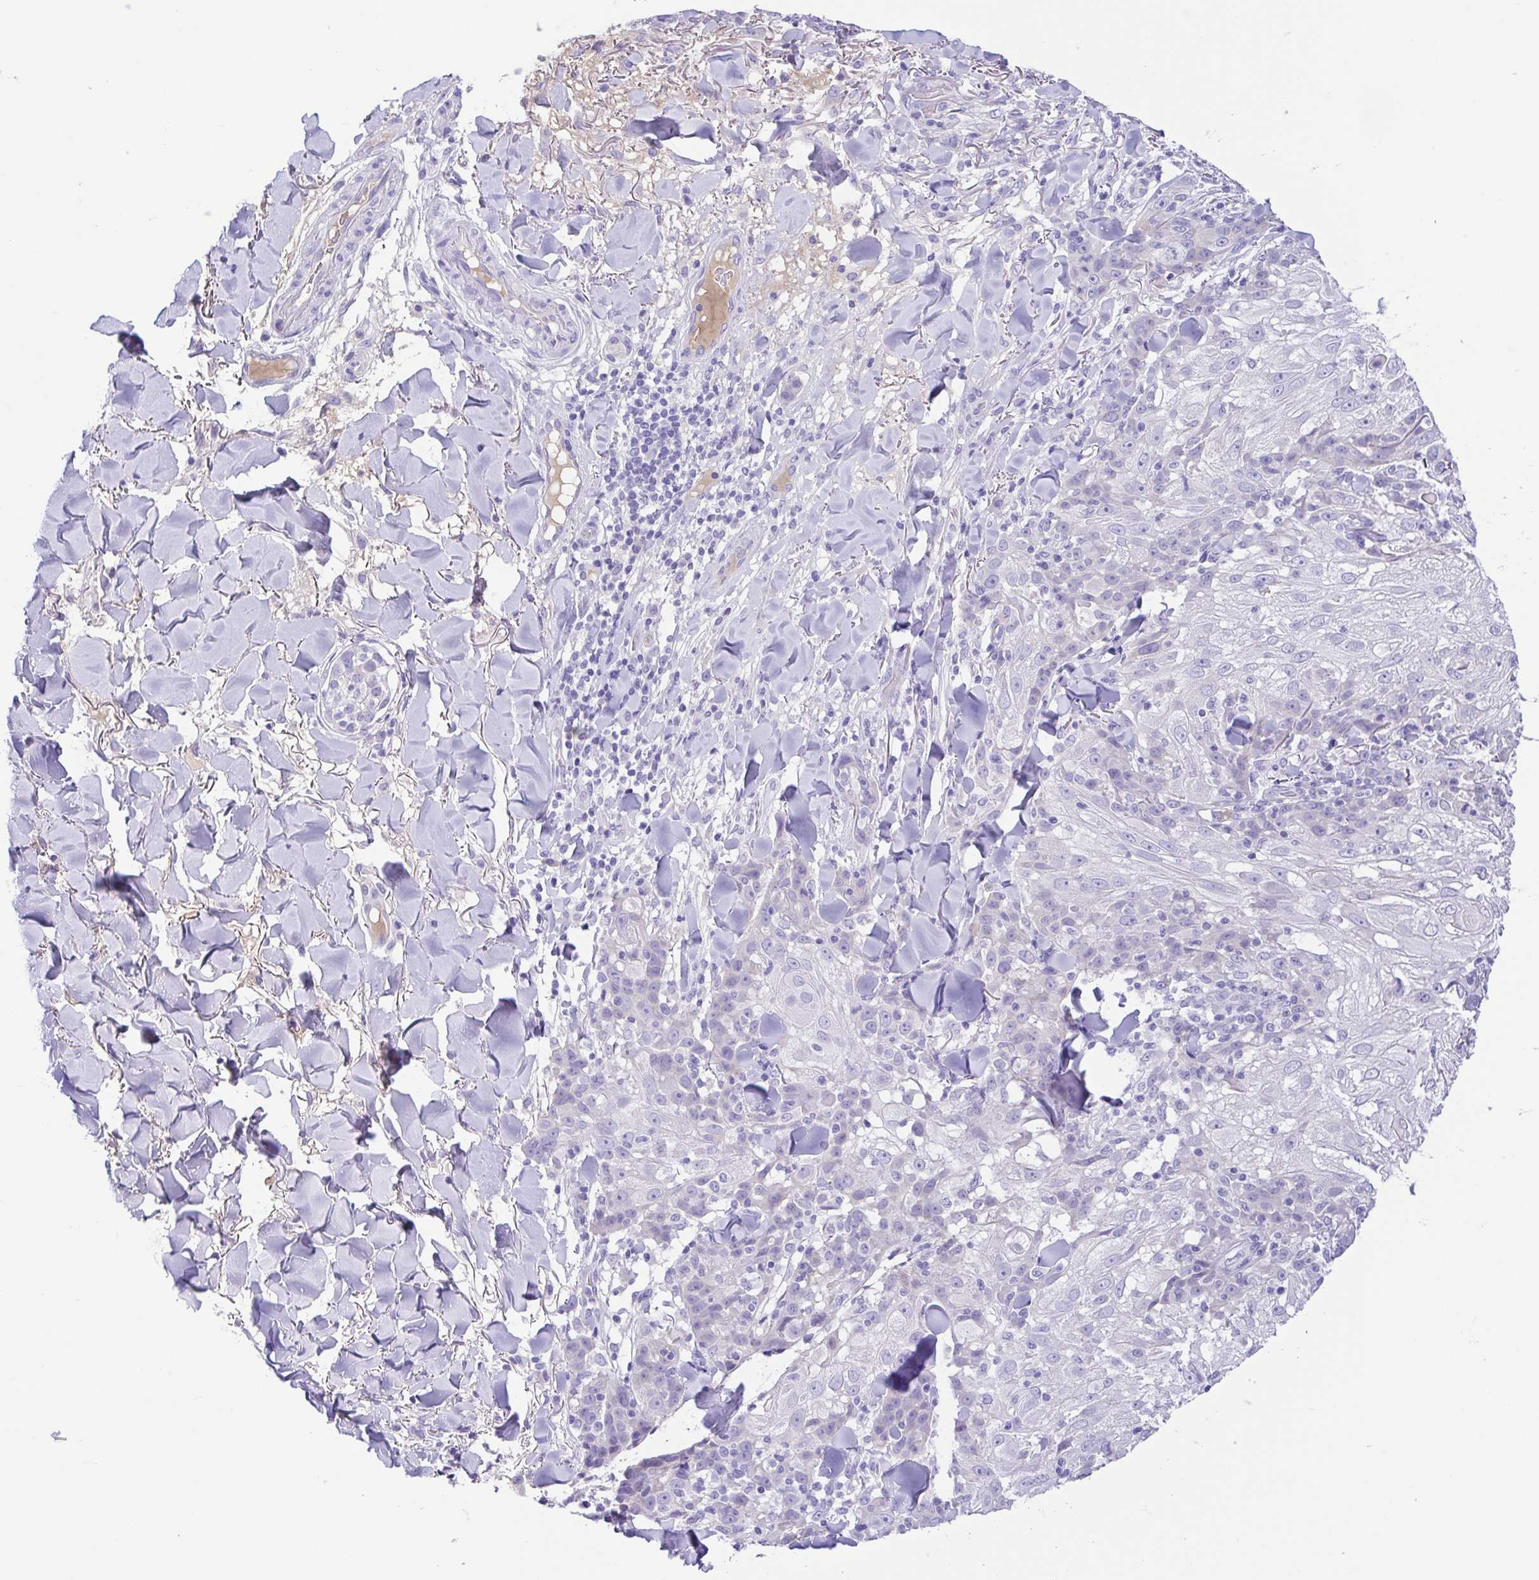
{"staining": {"intensity": "negative", "quantity": "none", "location": "none"}, "tissue": "skin cancer", "cell_type": "Tumor cells", "image_type": "cancer", "snomed": [{"axis": "morphology", "description": "Normal tissue, NOS"}, {"axis": "morphology", "description": "Squamous cell carcinoma, NOS"}, {"axis": "topography", "description": "Skin"}], "caption": "Tumor cells show no significant expression in squamous cell carcinoma (skin).", "gene": "A1BG", "patient": {"sex": "female", "age": 83}}